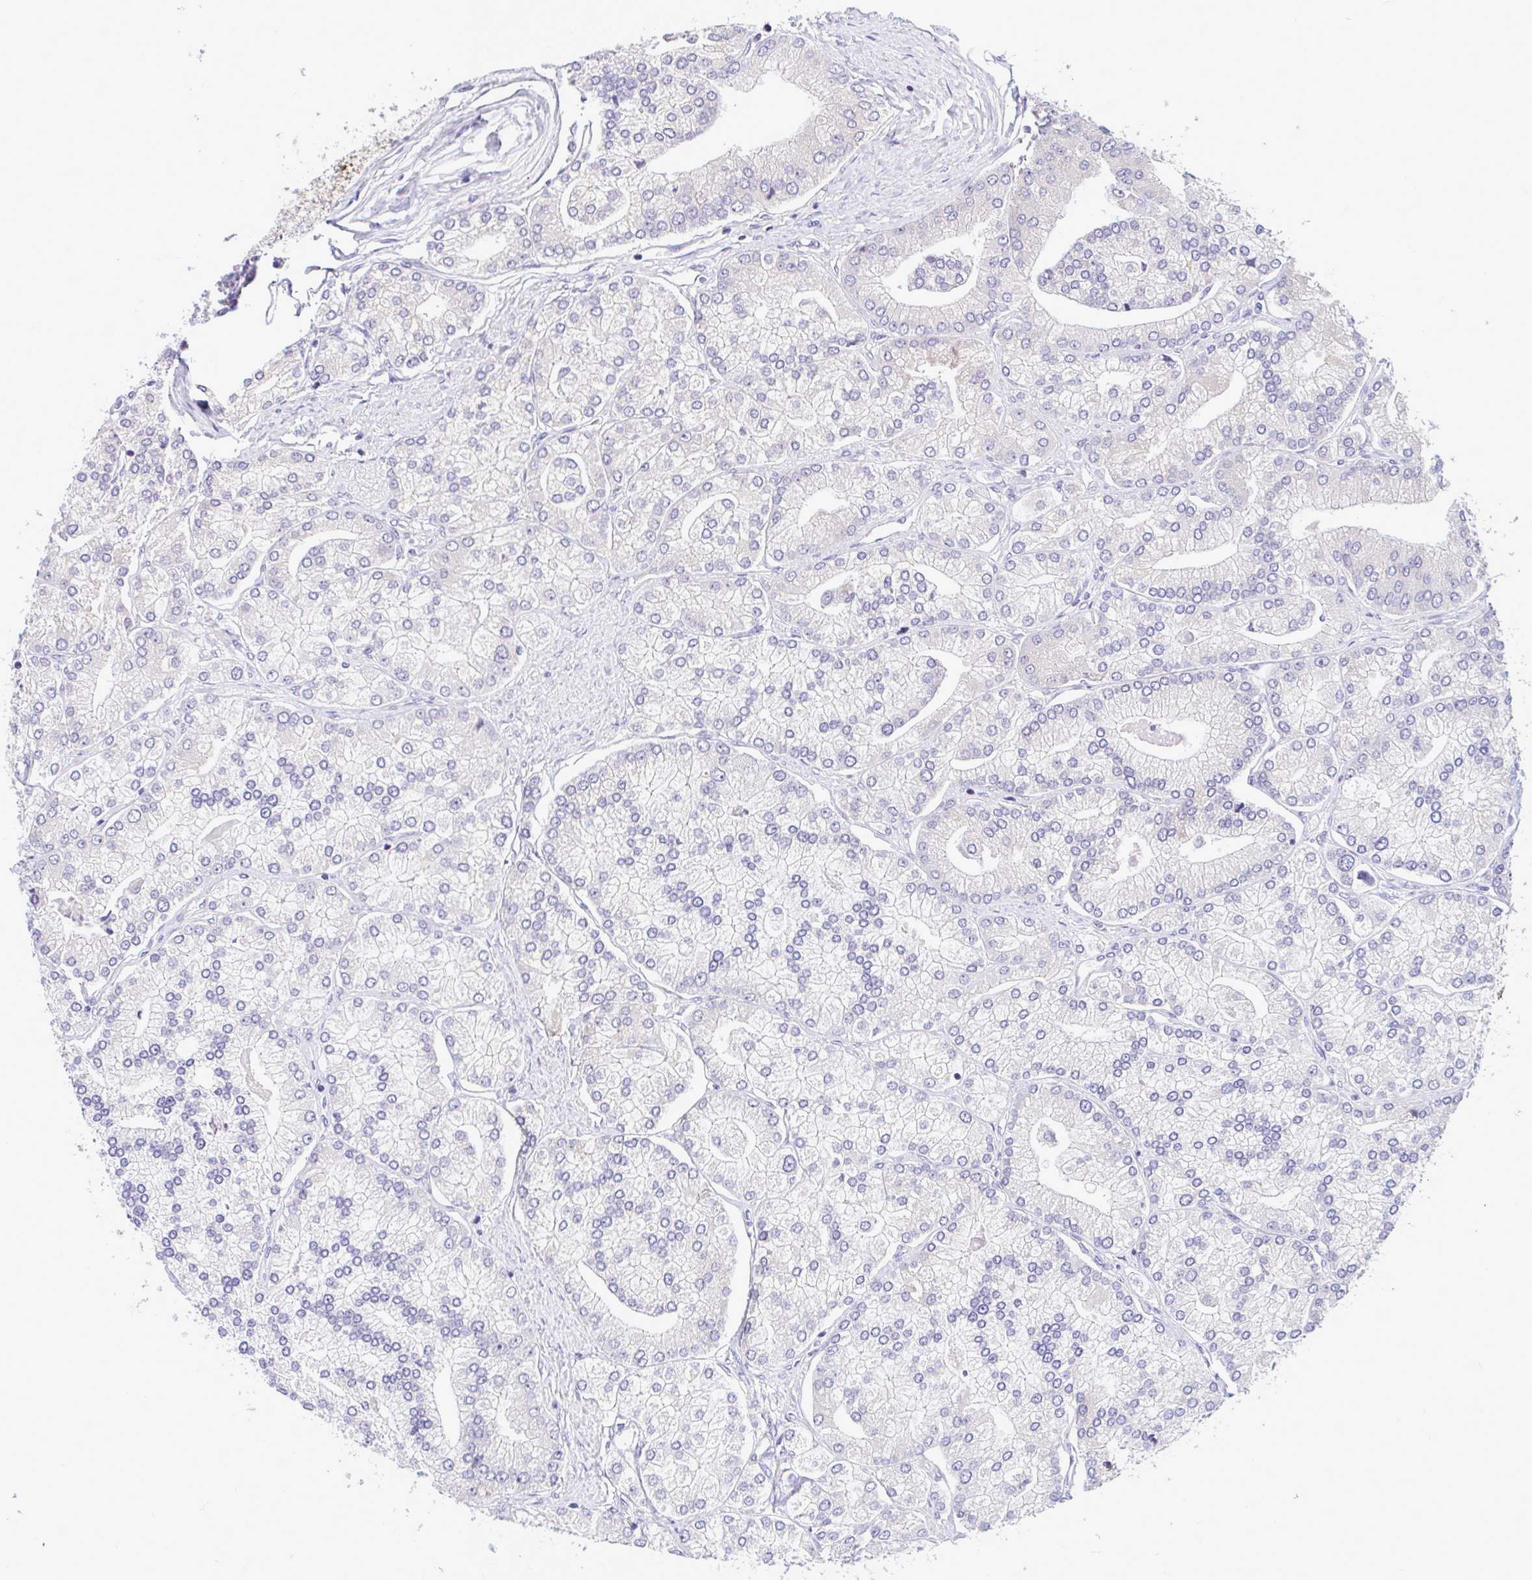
{"staining": {"intensity": "moderate", "quantity": "25%-75%", "location": "cytoplasmic/membranous"}, "tissue": "prostate cancer", "cell_type": "Tumor cells", "image_type": "cancer", "snomed": [{"axis": "morphology", "description": "Adenocarcinoma, High grade"}, {"axis": "topography", "description": "Prostate"}], "caption": "Immunohistochemistry staining of prostate cancer, which displays medium levels of moderate cytoplasmic/membranous expression in approximately 25%-75% of tumor cells indicating moderate cytoplasmic/membranous protein staining. The staining was performed using DAB (brown) for protein detection and nuclei were counterstained in hematoxylin (blue).", "gene": "PIGK", "patient": {"sex": "male", "age": 61}}